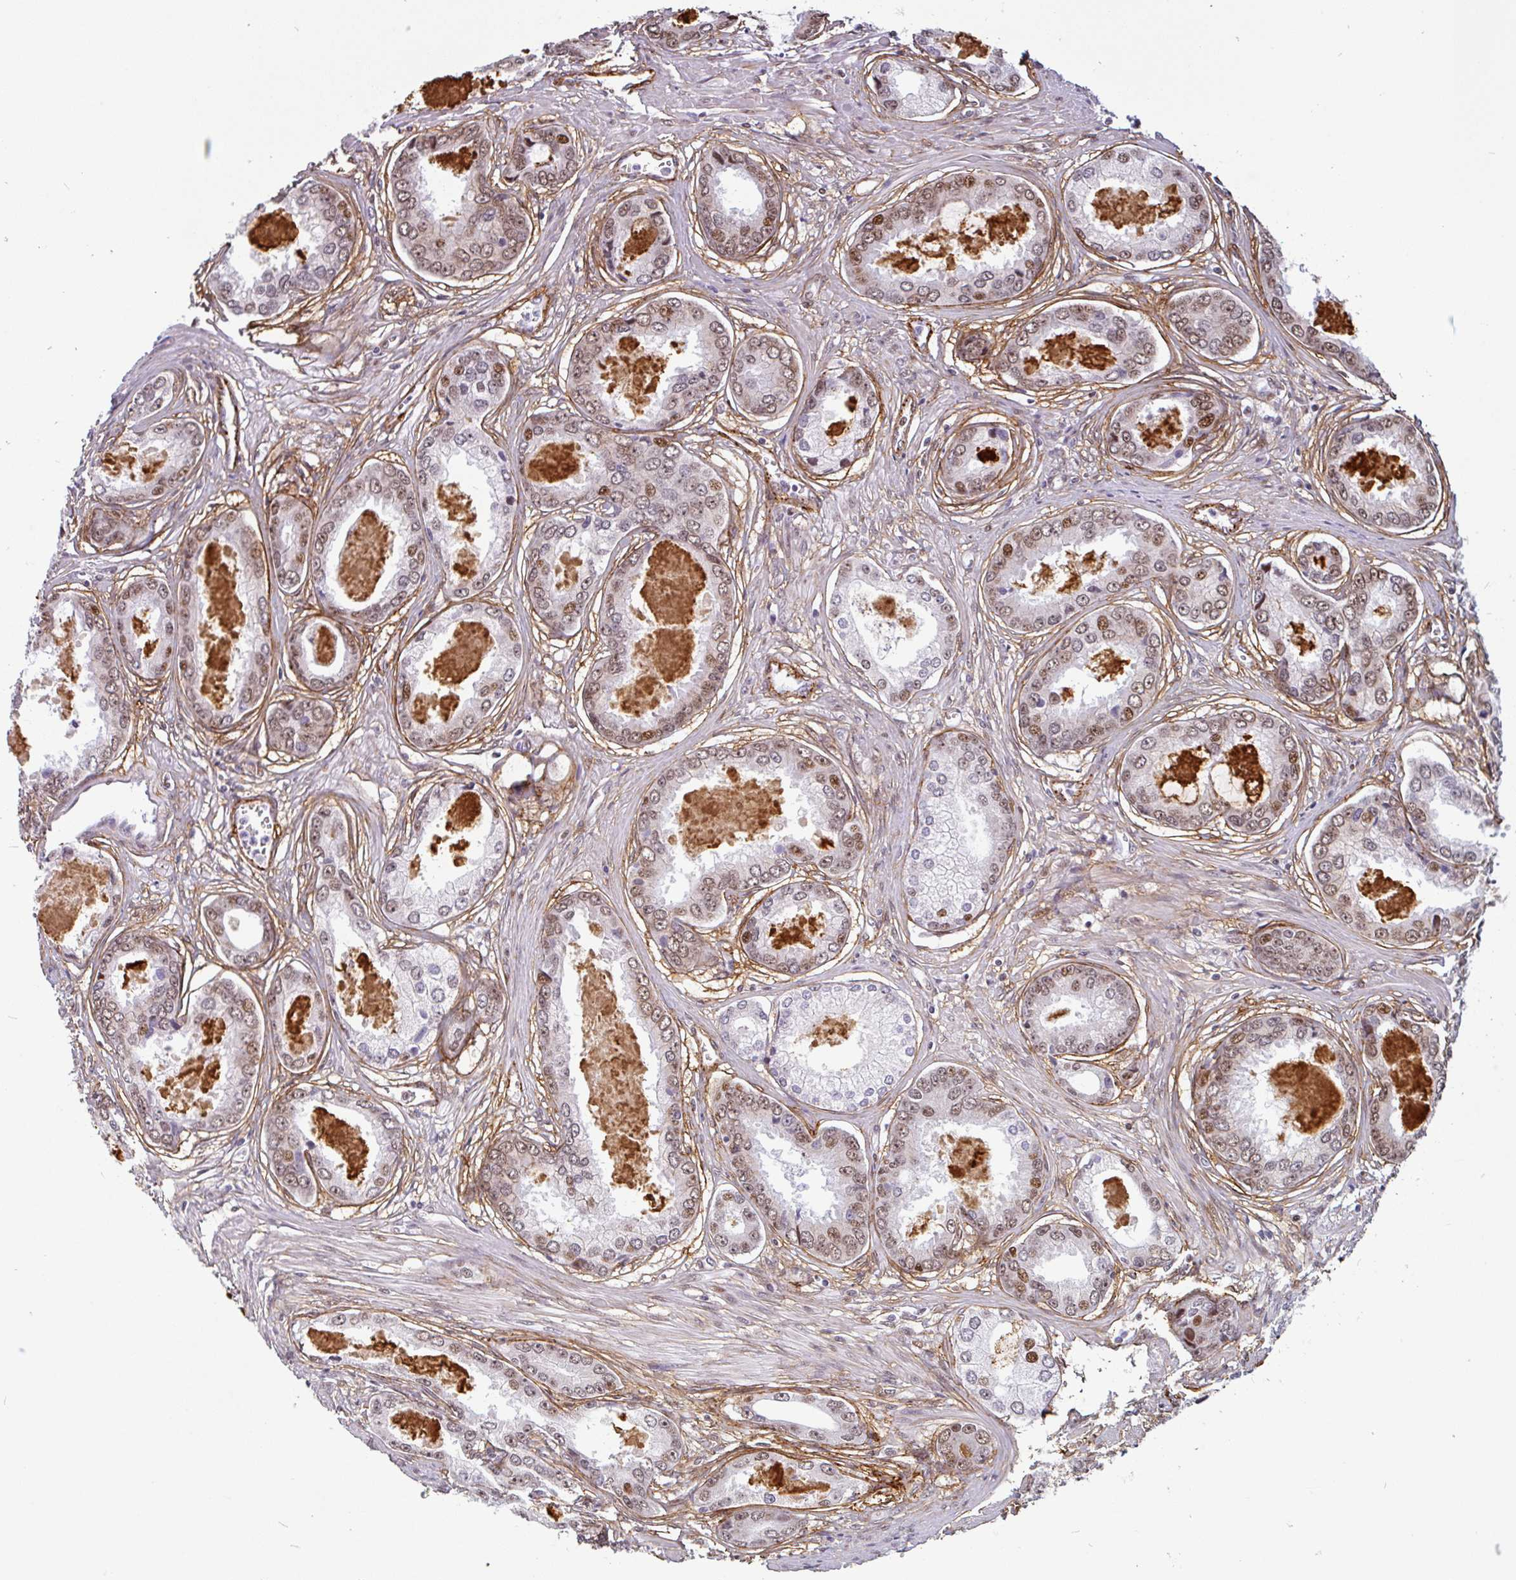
{"staining": {"intensity": "moderate", "quantity": "25%-75%", "location": "nuclear"}, "tissue": "prostate cancer", "cell_type": "Tumor cells", "image_type": "cancer", "snomed": [{"axis": "morphology", "description": "Adenocarcinoma, Low grade"}, {"axis": "topography", "description": "Prostate"}], "caption": "IHC micrograph of neoplastic tissue: prostate cancer stained using IHC exhibits medium levels of moderate protein expression localized specifically in the nuclear of tumor cells, appearing as a nuclear brown color.", "gene": "TMEM119", "patient": {"sex": "male", "age": 68}}